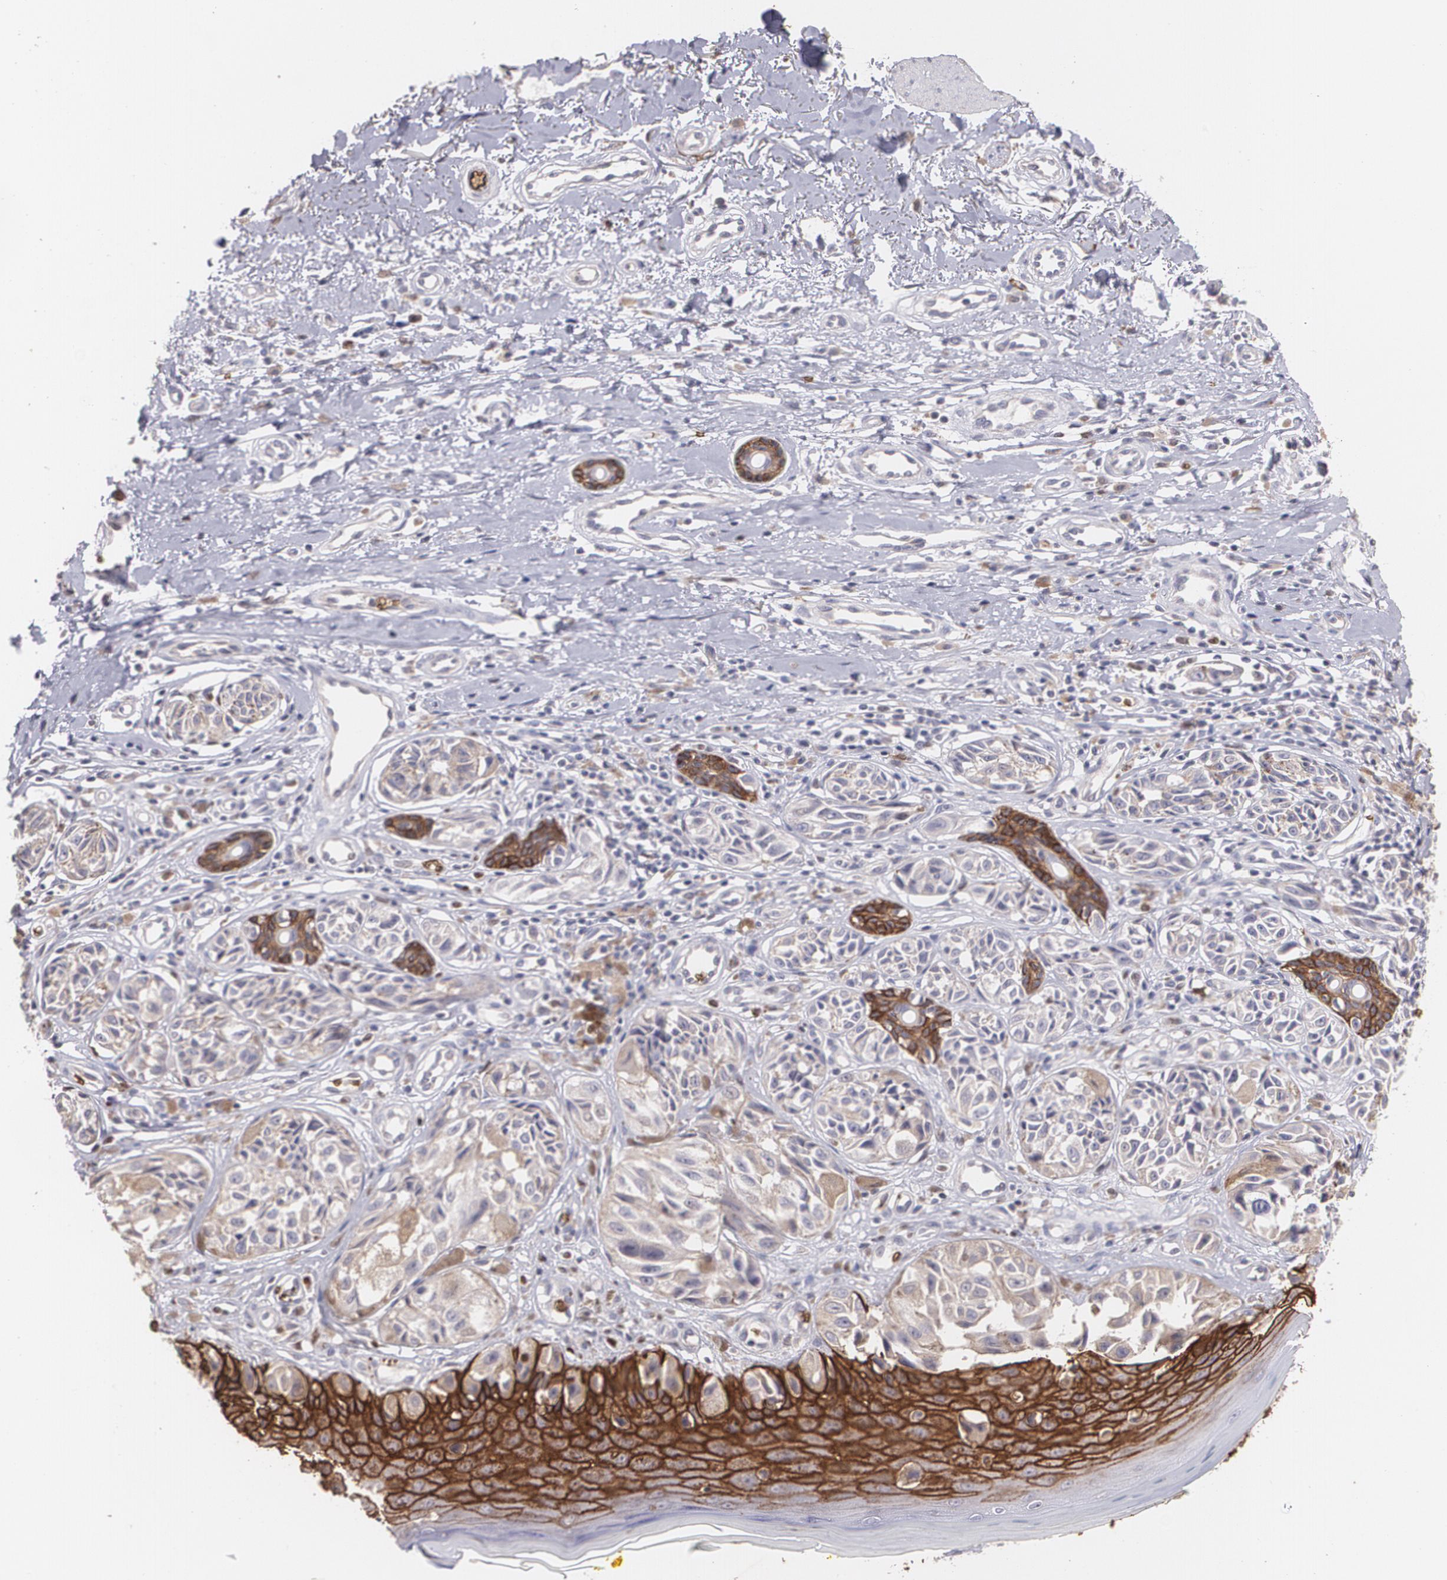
{"staining": {"intensity": "weak", "quantity": ">75%", "location": "cytoplasmic/membranous"}, "tissue": "melanoma", "cell_type": "Tumor cells", "image_type": "cancer", "snomed": [{"axis": "morphology", "description": "Malignant melanoma, NOS"}, {"axis": "topography", "description": "Skin"}], "caption": "This is a micrograph of immunohistochemistry (IHC) staining of malignant melanoma, which shows weak staining in the cytoplasmic/membranous of tumor cells.", "gene": "SLC2A1", "patient": {"sex": "male", "age": 36}}